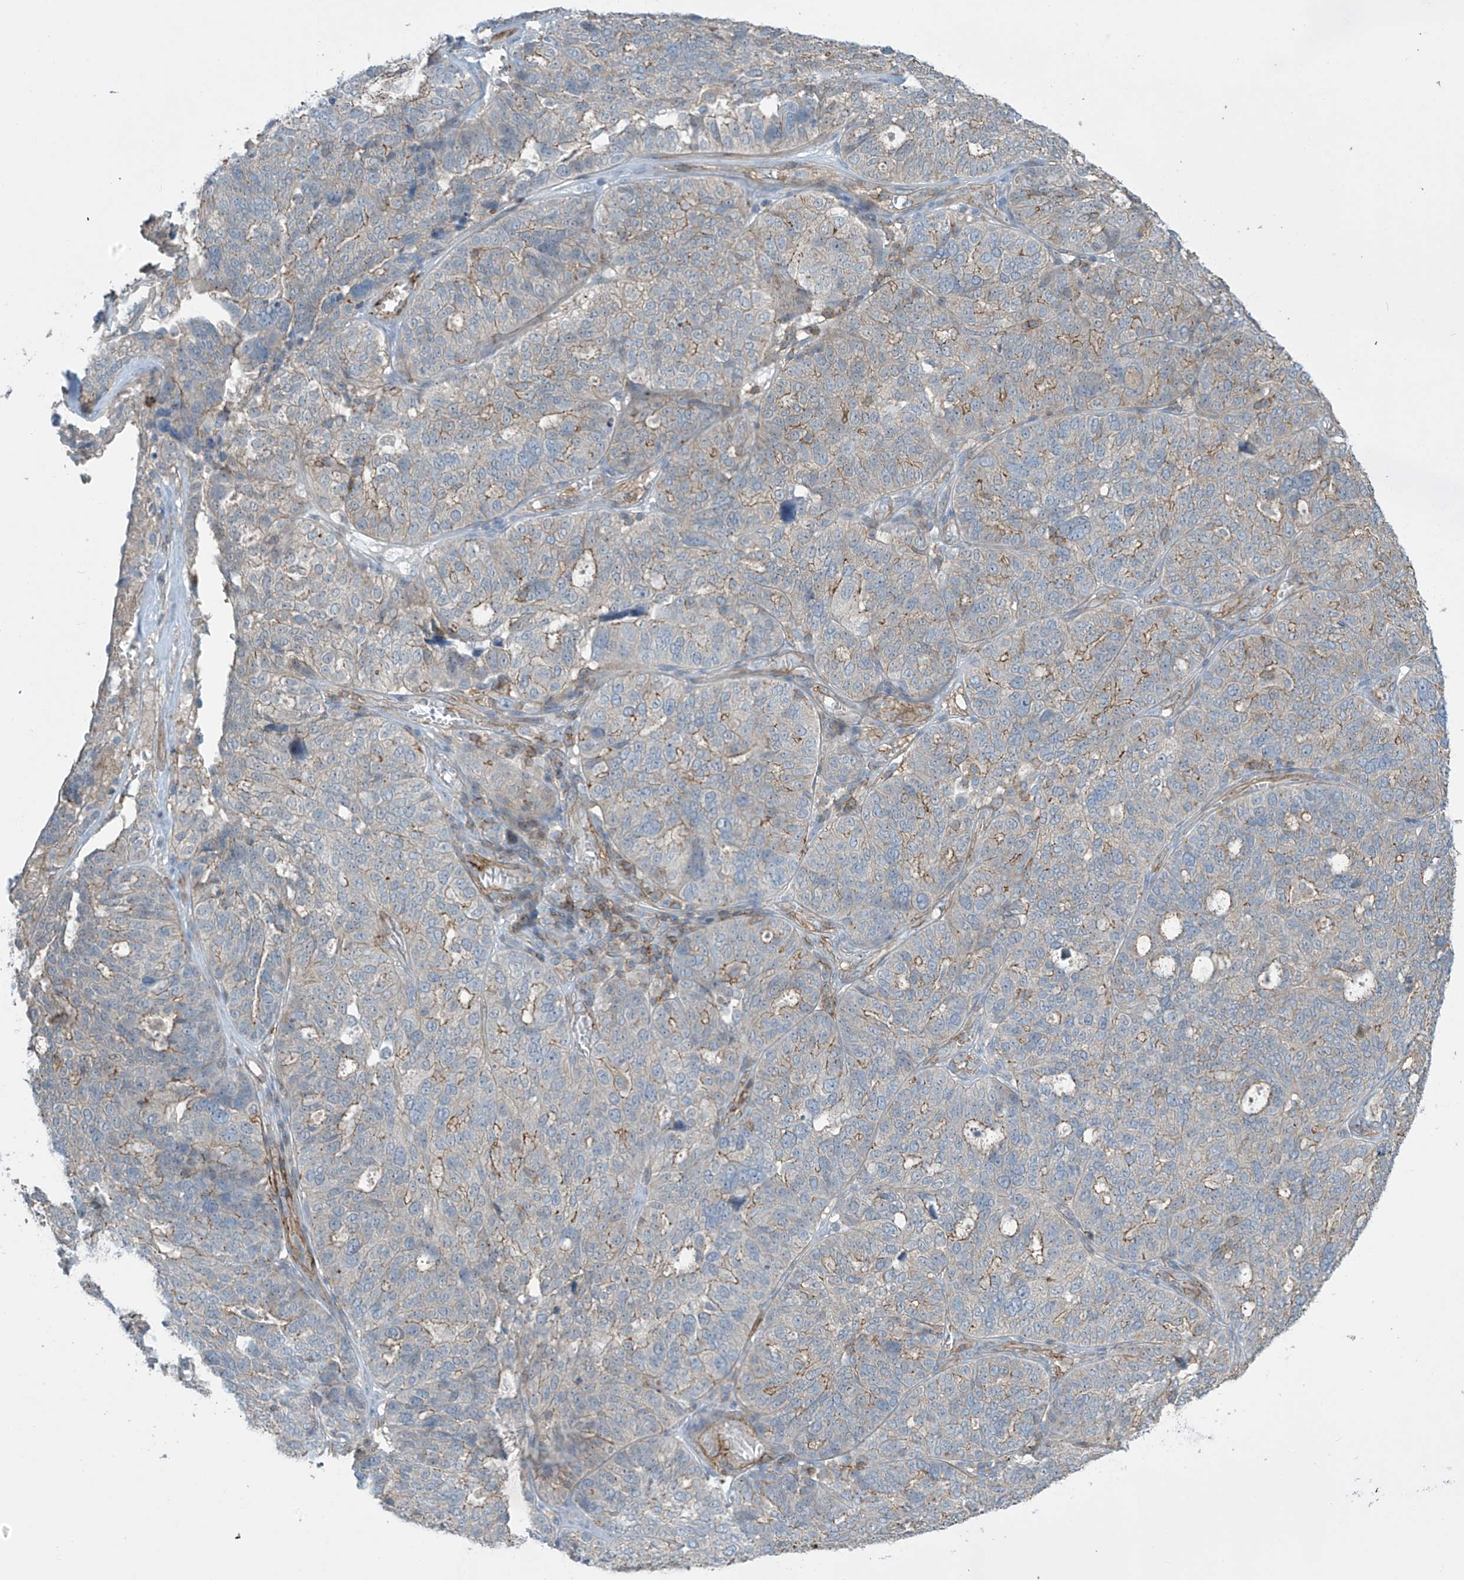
{"staining": {"intensity": "weak", "quantity": ">75%", "location": "cytoplasmic/membranous"}, "tissue": "ovarian cancer", "cell_type": "Tumor cells", "image_type": "cancer", "snomed": [{"axis": "morphology", "description": "Cystadenocarcinoma, serous, NOS"}, {"axis": "topography", "description": "Ovary"}], "caption": "This is a micrograph of immunohistochemistry staining of ovarian serous cystadenocarcinoma, which shows weak expression in the cytoplasmic/membranous of tumor cells.", "gene": "SLC9A2", "patient": {"sex": "female", "age": 59}}